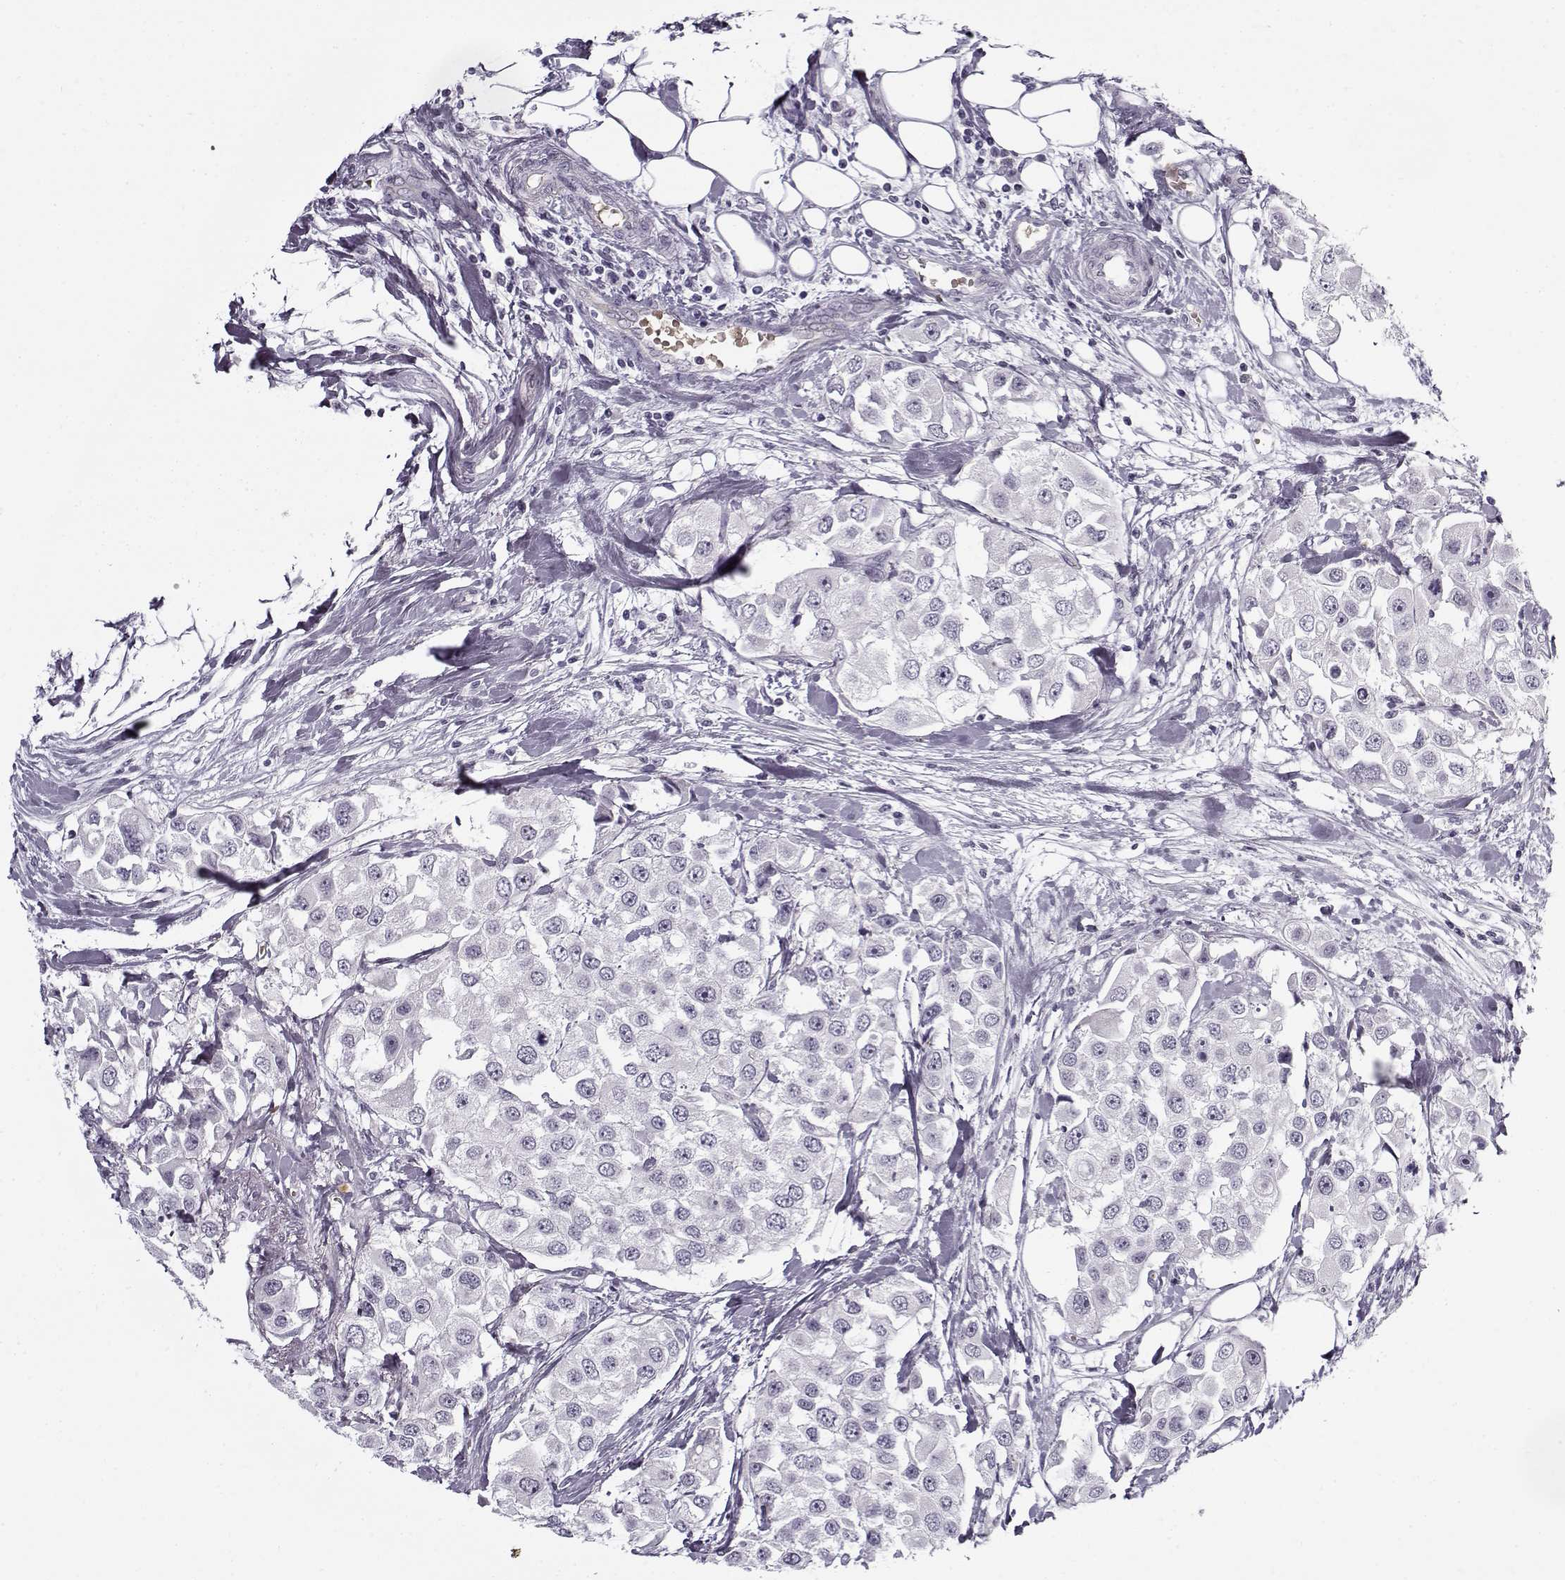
{"staining": {"intensity": "negative", "quantity": "none", "location": "none"}, "tissue": "urothelial cancer", "cell_type": "Tumor cells", "image_type": "cancer", "snomed": [{"axis": "morphology", "description": "Urothelial carcinoma, High grade"}, {"axis": "topography", "description": "Urinary bladder"}], "caption": "Tumor cells are negative for brown protein staining in urothelial carcinoma (high-grade). (DAB (3,3'-diaminobenzidine) IHC visualized using brightfield microscopy, high magnification).", "gene": "SNCA", "patient": {"sex": "female", "age": 64}}